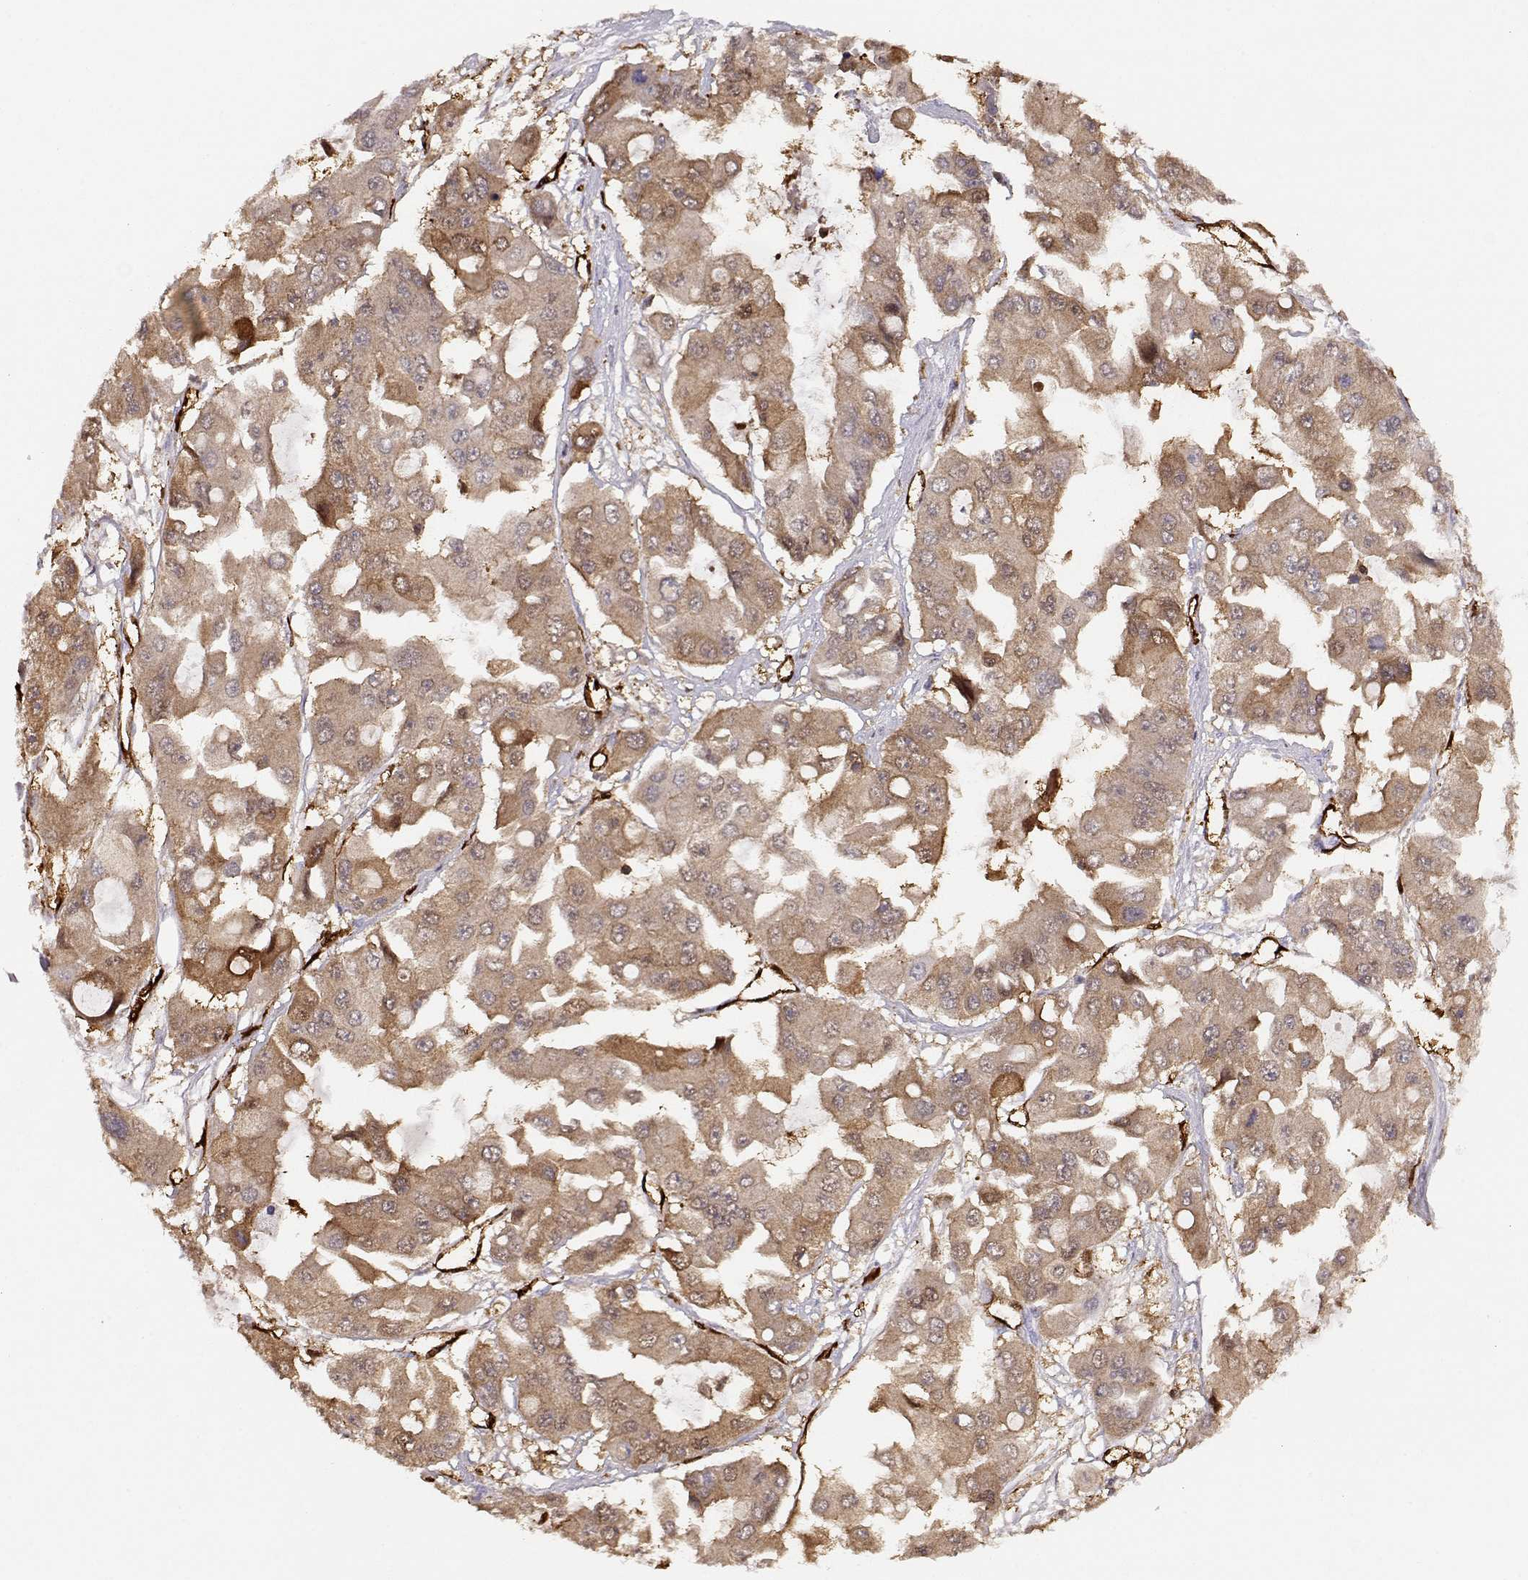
{"staining": {"intensity": "moderate", "quantity": ">75%", "location": "cytoplasmic/membranous"}, "tissue": "ovarian cancer", "cell_type": "Tumor cells", "image_type": "cancer", "snomed": [{"axis": "morphology", "description": "Cystadenocarcinoma, serous, NOS"}, {"axis": "topography", "description": "Ovary"}], "caption": "Immunohistochemistry (IHC) histopathology image of ovarian cancer (serous cystadenocarcinoma) stained for a protein (brown), which exhibits medium levels of moderate cytoplasmic/membranous staining in about >75% of tumor cells.", "gene": "PNP", "patient": {"sex": "female", "age": 56}}